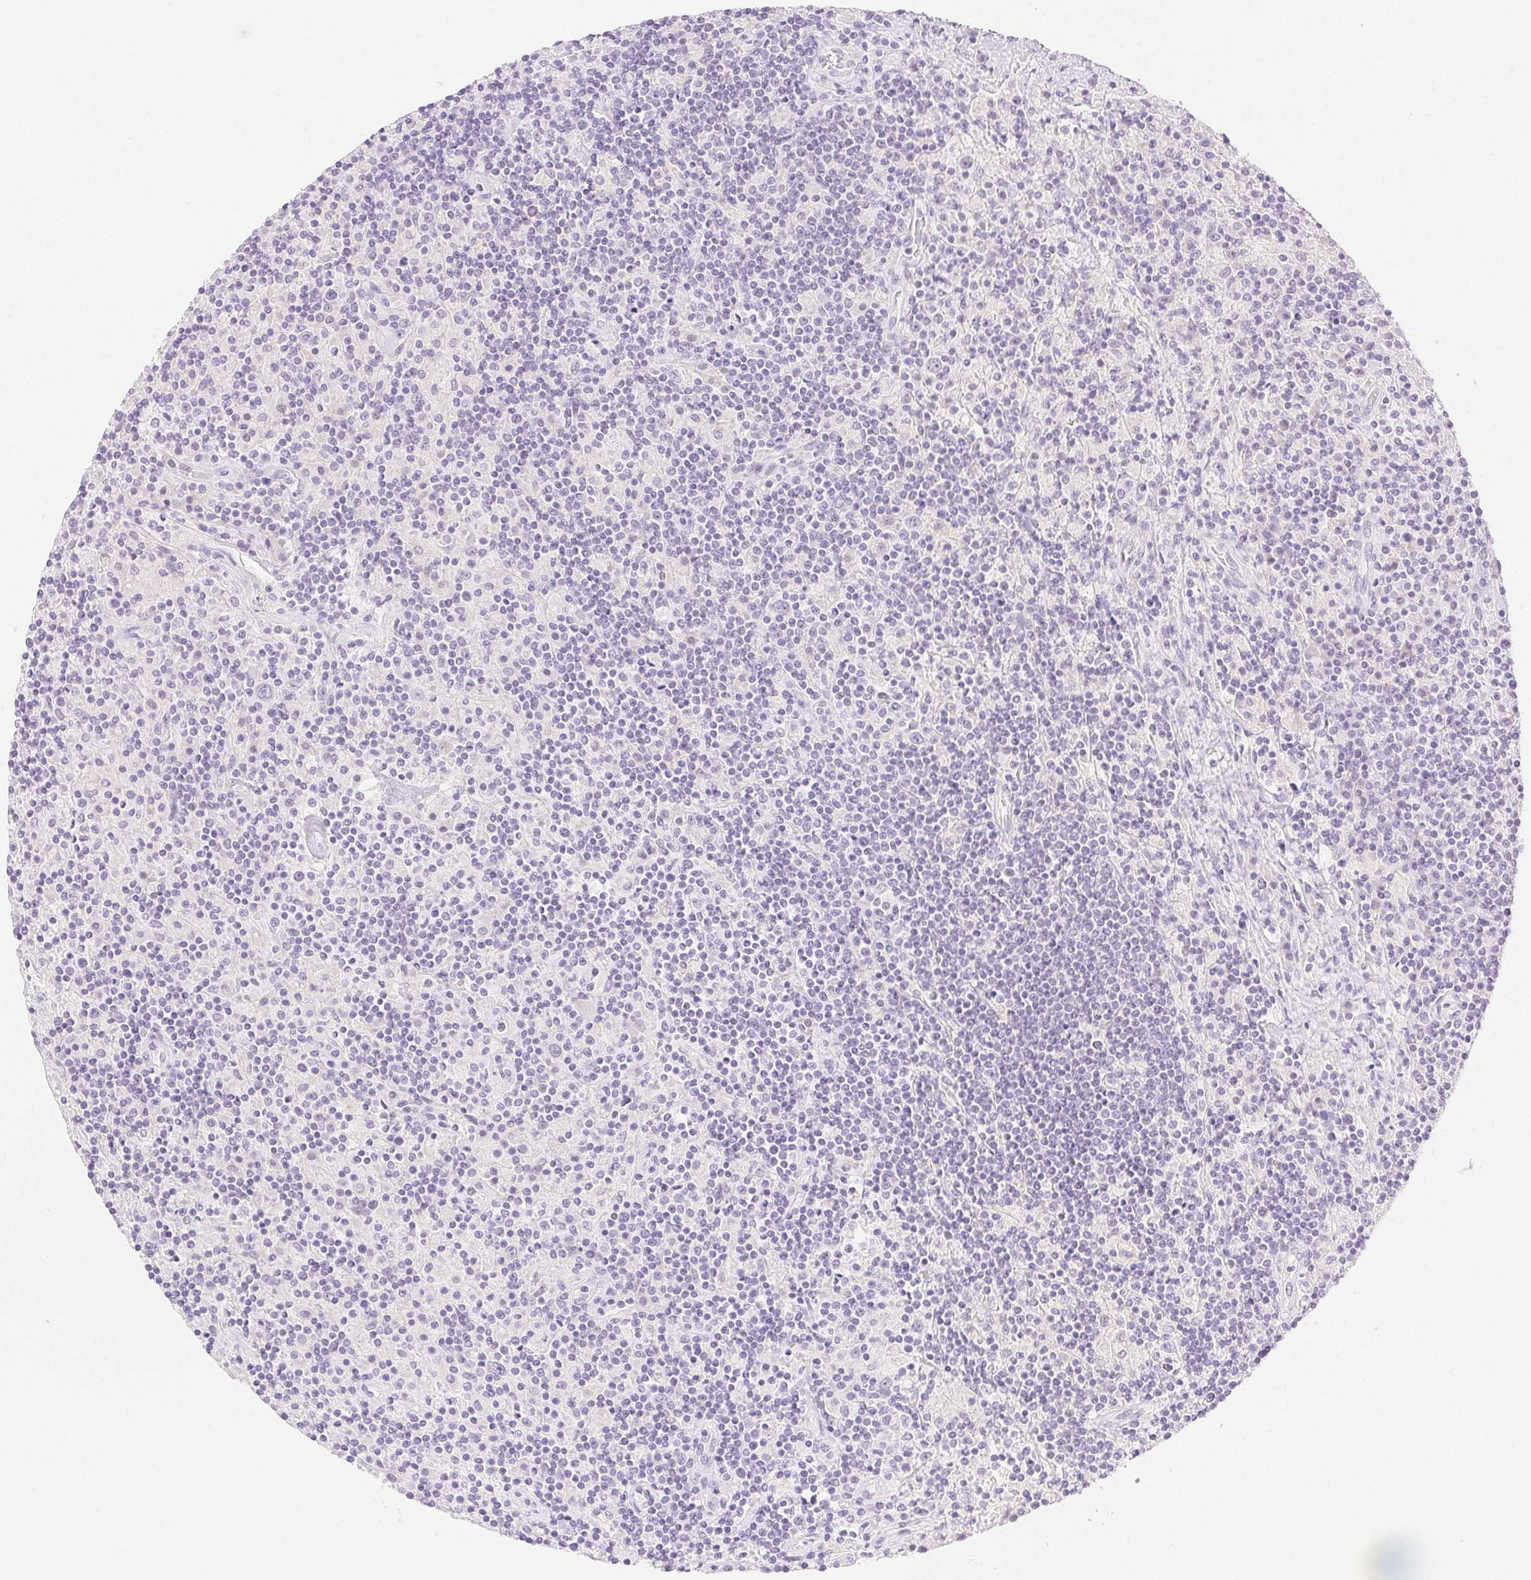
{"staining": {"intensity": "negative", "quantity": "none", "location": "none"}, "tissue": "lymphoma", "cell_type": "Tumor cells", "image_type": "cancer", "snomed": [{"axis": "morphology", "description": "Hodgkin's disease, NOS"}, {"axis": "topography", "description": "Lymph node"}], "caption": "Tumor cells show no significant protein expression in Hodgkin's disease.", "gene": "SPACA4", "patient": {"sex": "male", "age": 70}}